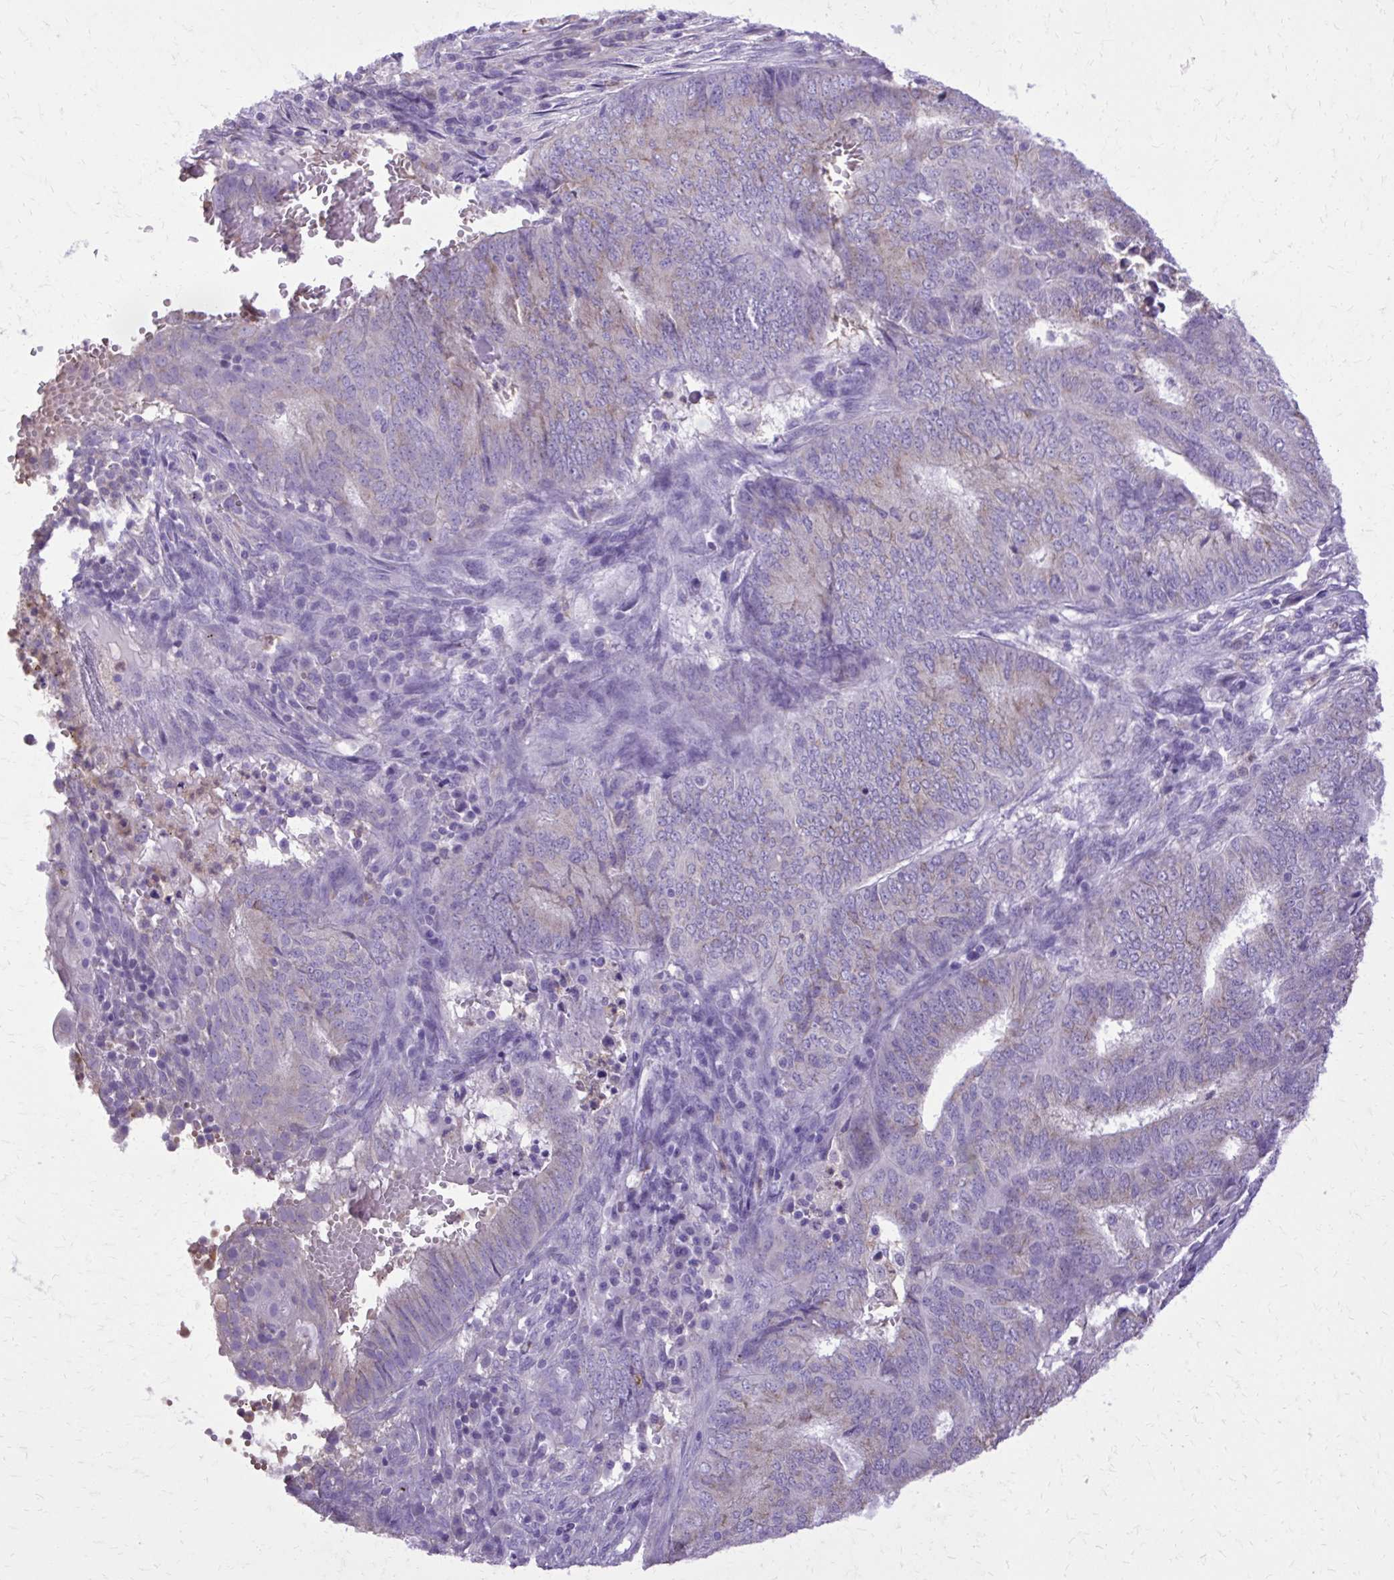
{"staining": {"intensity": "weak", "quantity": "25%-75%", "location": "cytoplasmic/membranous"}, "tissue": "endometrial cancer", "cell_type": "Tumor cells", "image_type": "cancer", "snomed": [{"axis": "morphology", "description": "Adenocarcinoma, NOS"}, {"axis": "topography", "description": "Endometrium"}], "caption": "Human endometrial cancer stained for a protein (brown) exhibits weak cytoplasmic/membranous positive staining in approximately 25%-75% of tumor cells.", "gene": "CAT", "patient": {"sex": "female", "age": 62}}